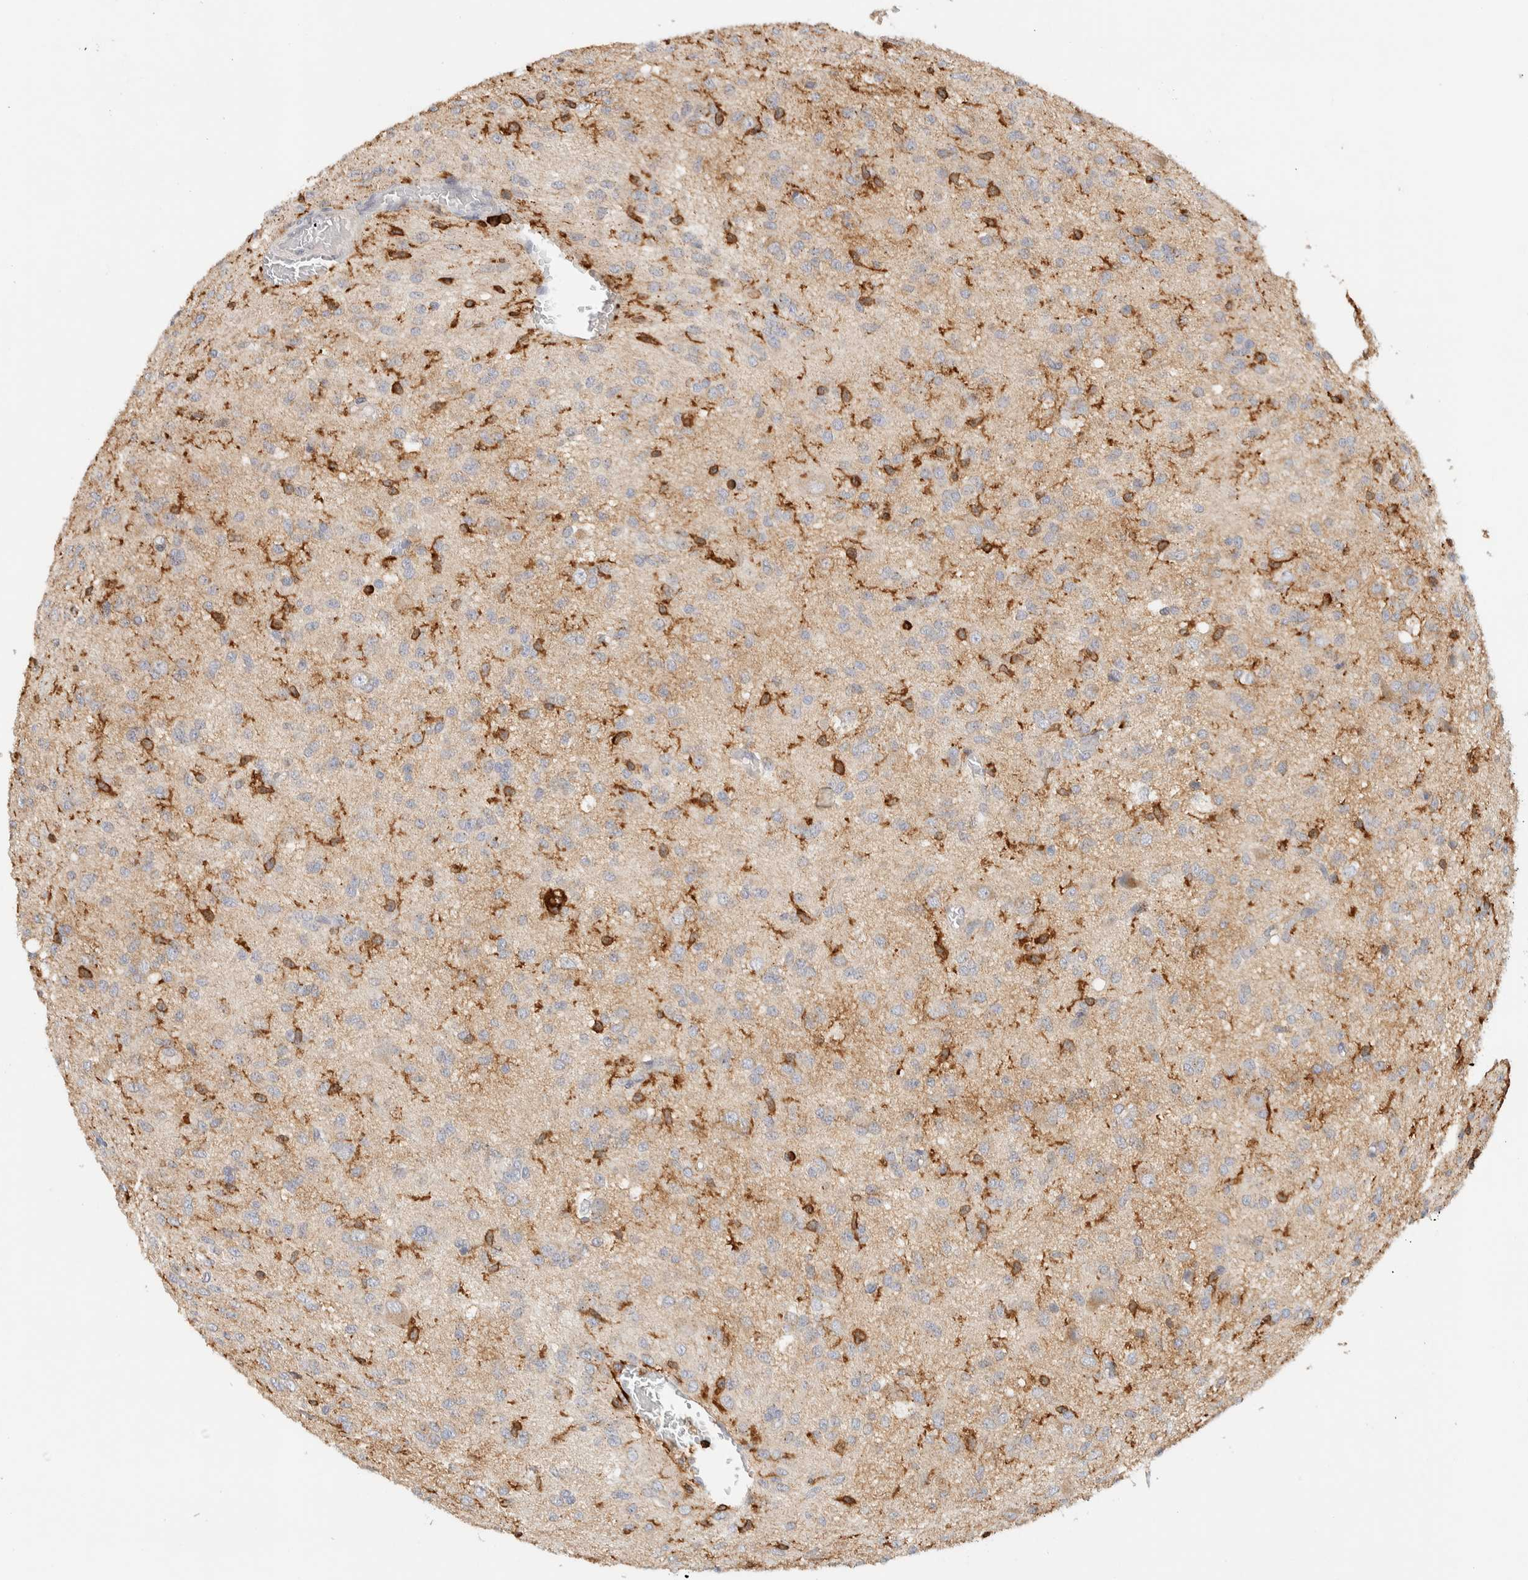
{"staining": {"intensity": "weak", "quantity": "<25%", "location": "cytoplasmic/membranous"}, "tissue": "glioma", "cell_type": "Tumor cells", "image_type": "cancer", "snomed": [{"axis": "morphology", "description": "Glioma, malignant, High grade"}, {"axis": "topography", "description": "Brain"}], "caption": "The photomicrograph displays no staining of tumor cells in glioma.", "gene": "RUNDC1", "patient": {"sex": "female", "age": 59}}